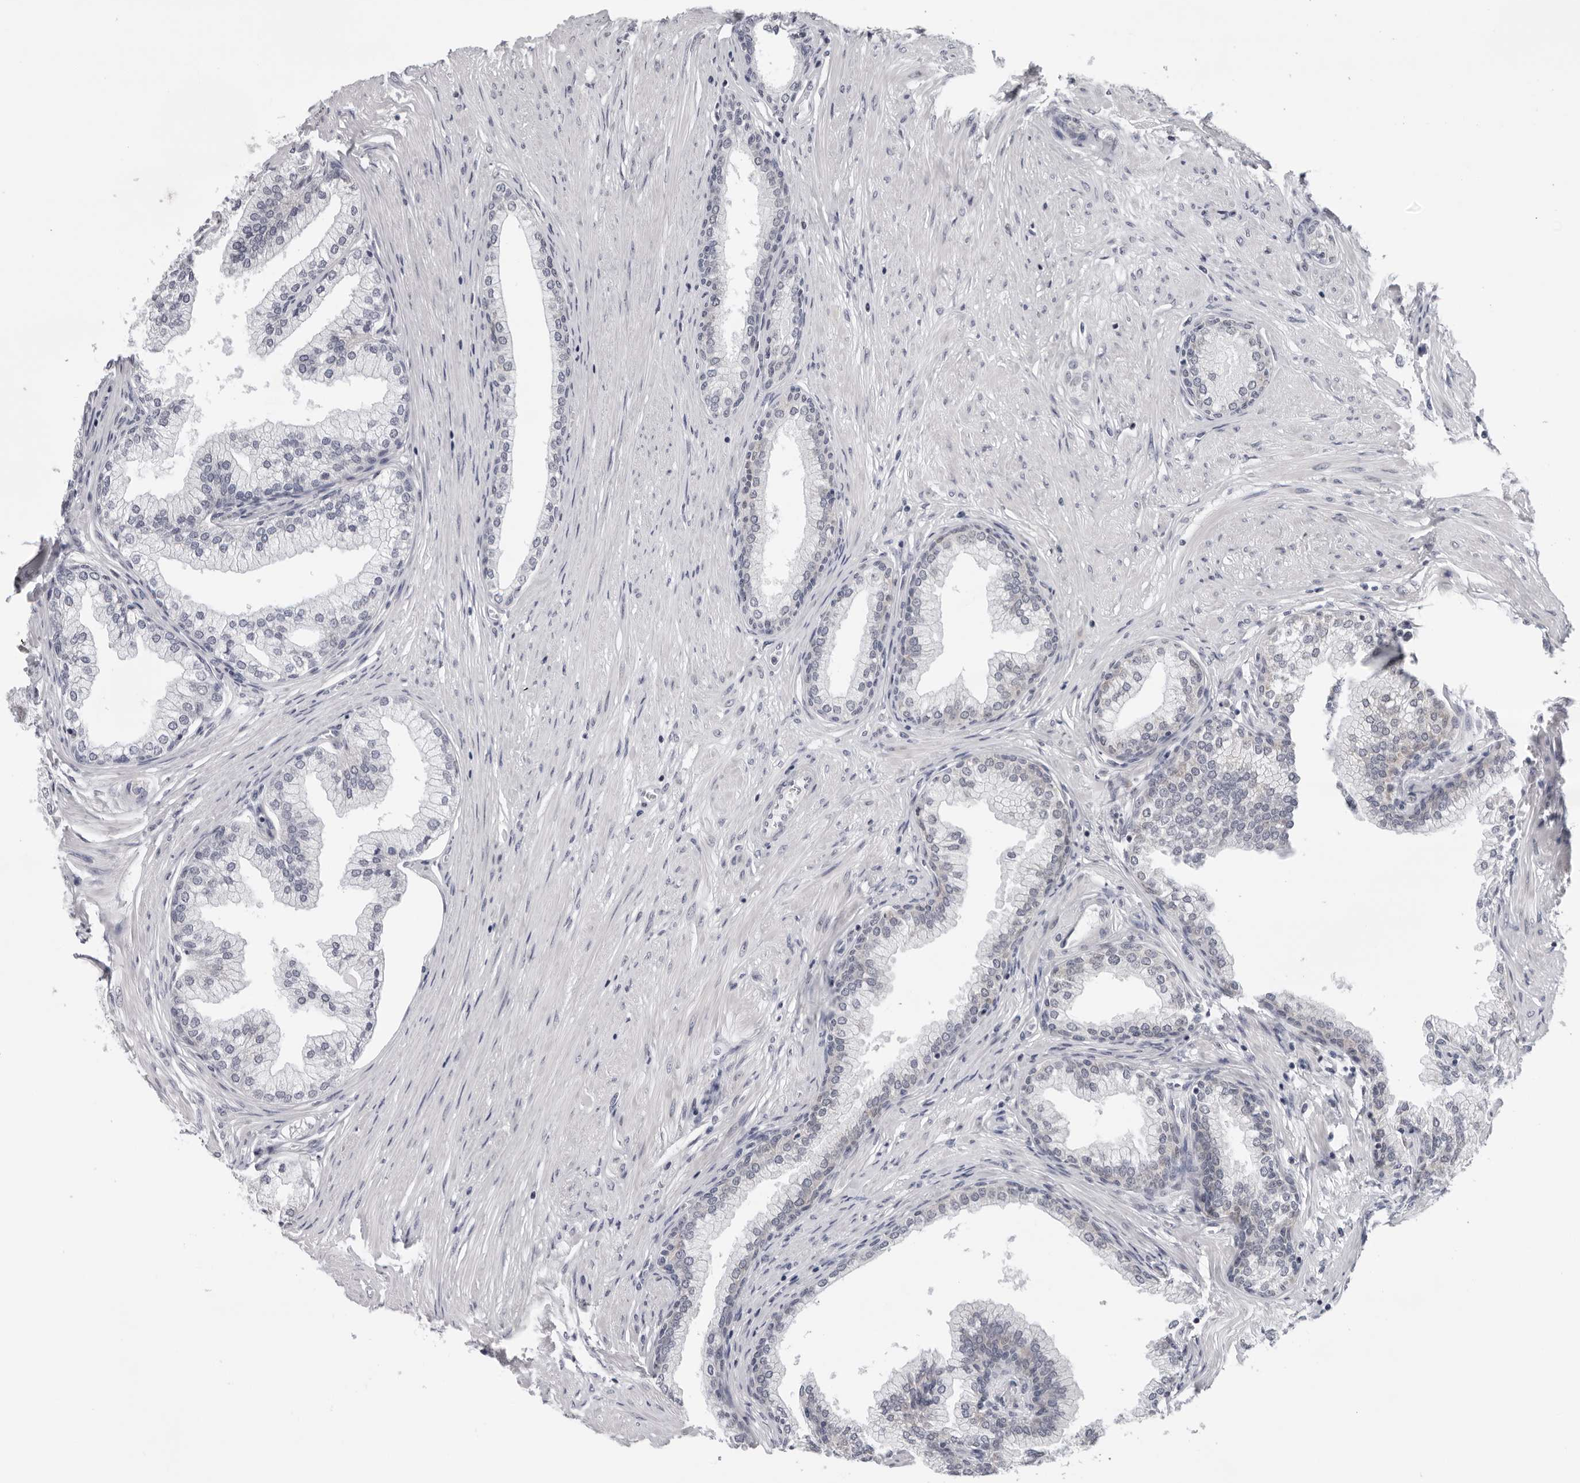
{"staining": {"intensity": "weak", "quantity": "<25%", "location": "cytoplasmic/membranous"}, "tissue": "prostate", "cell_type": "Glandular cells", "image_type": "normal", "snomed": [{"axis": "morphology", "description": "Normal tissue, NOS"}, {"axis": "morphology", "description": "Urothelial carcinoma, Low grade"}, {"axis": "topography", "description": "Urinary bladder"}, {"axis": "topography", "description": "Prostate"}], "caption": "Human prostate stained for a protein using immunohistochemistry (IHC) demonstrates no expression in glandular cells.", "gene": "CPT2", "patient": {"sex": "male", "age": 60}}